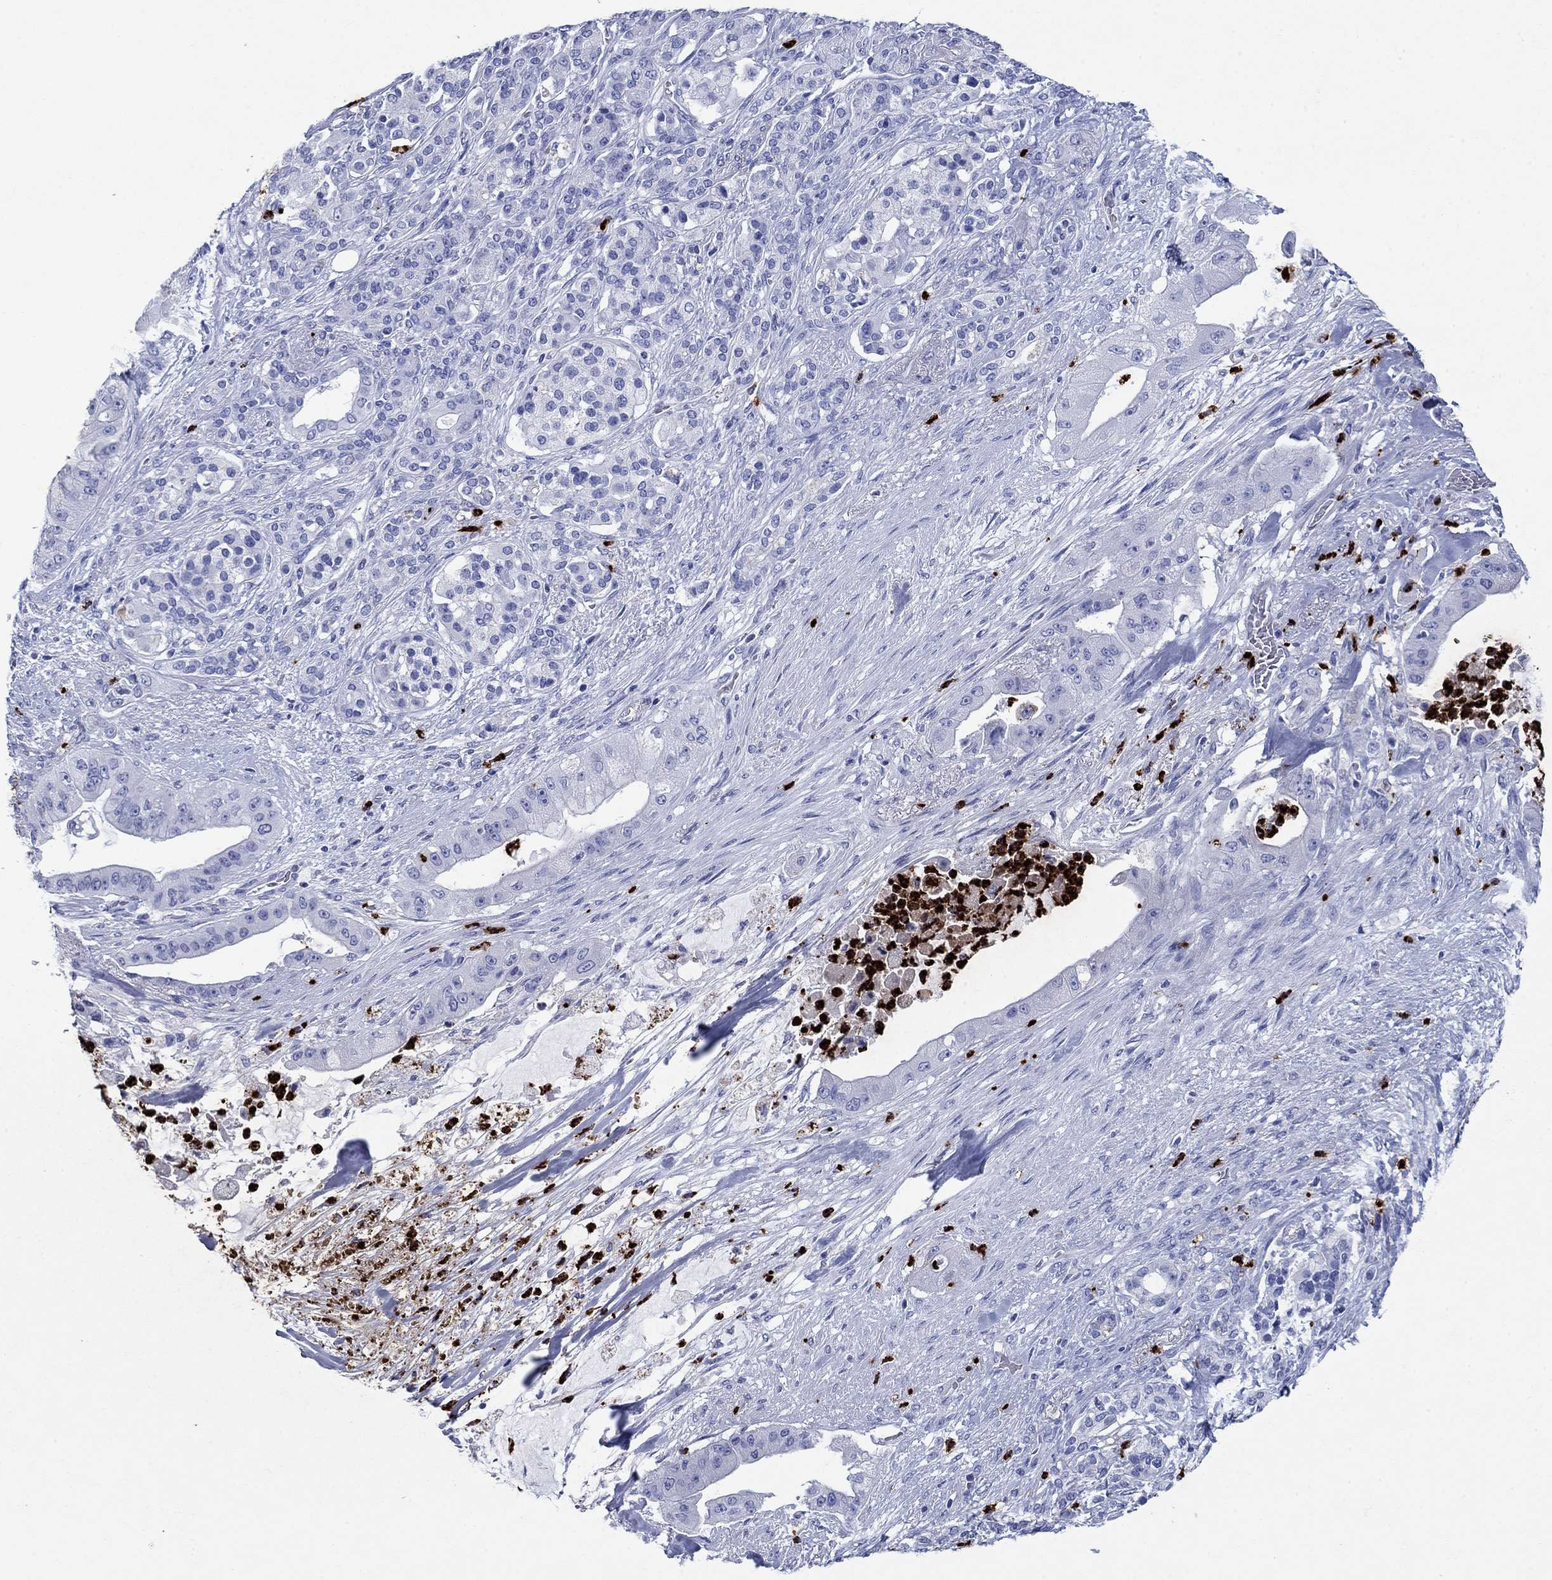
{"staining": {"intensity": "negative", "quantity": "none", "location": "none"}, "tissue": "pancreatic cancer", "cell_type": "Tumor cells", "image_type": "cancer", "snomed": [{"axis": "morphology", "description": "Normal tissue, NOS"}, {"axis": "morphology", "description": "Inflammation, NOS"}, {"axis": "morphology", "description": "Adenocarcinoma, NOS"}, {"axis": "topography", "description": "Pancreas"}], "caption": "Tumor cells are negative for brown protein staining in pancreatic cancer.", "gene": "AZU1", "patient": {"sex": "male", "age": 57}}